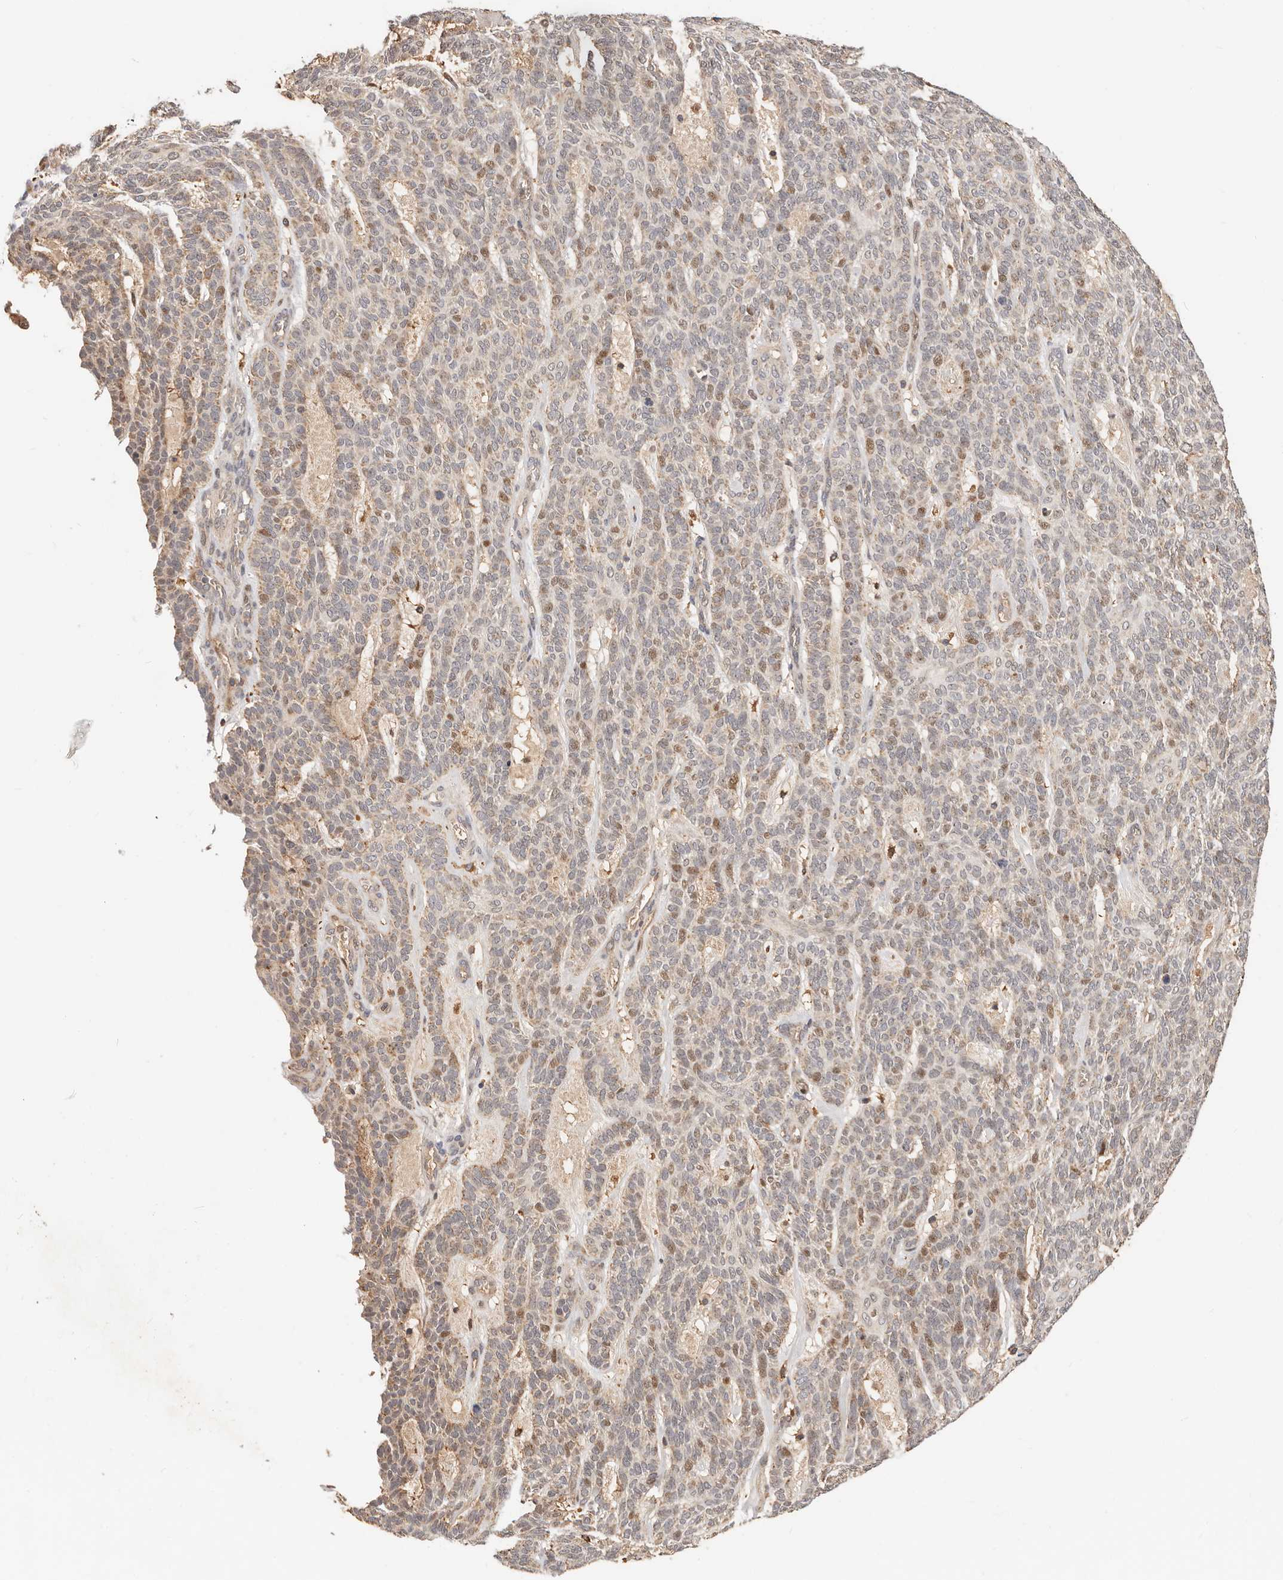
{"staining": {"intensity": "moderate", "quantity": "25%-75%", "location": "cytoplasmic/membranous,nuclear"}, "tissue": "skin cancer", "cell_type": "Tumor cells", "image_type": "cancer", "snomed": [{"axis": "morphology", "description": "Squamous cell carcinoma, NOS"}, {"axis": "topography", "description": "Skin"}], "caption": "A brown stain shows moderate cytoplasmic/membranous and nuclear positivity of a protein in human skin cancer (squamous cell carcinoma) tumor cells. The protein is stained brown, and the nuclei are stained in blue (DAB (3,3'-diaminobenzidine) IHC with brightfield microscopy, high magnification).", "gene": "ZRANB1", "patient": {"sex": "female", "age": 90}}